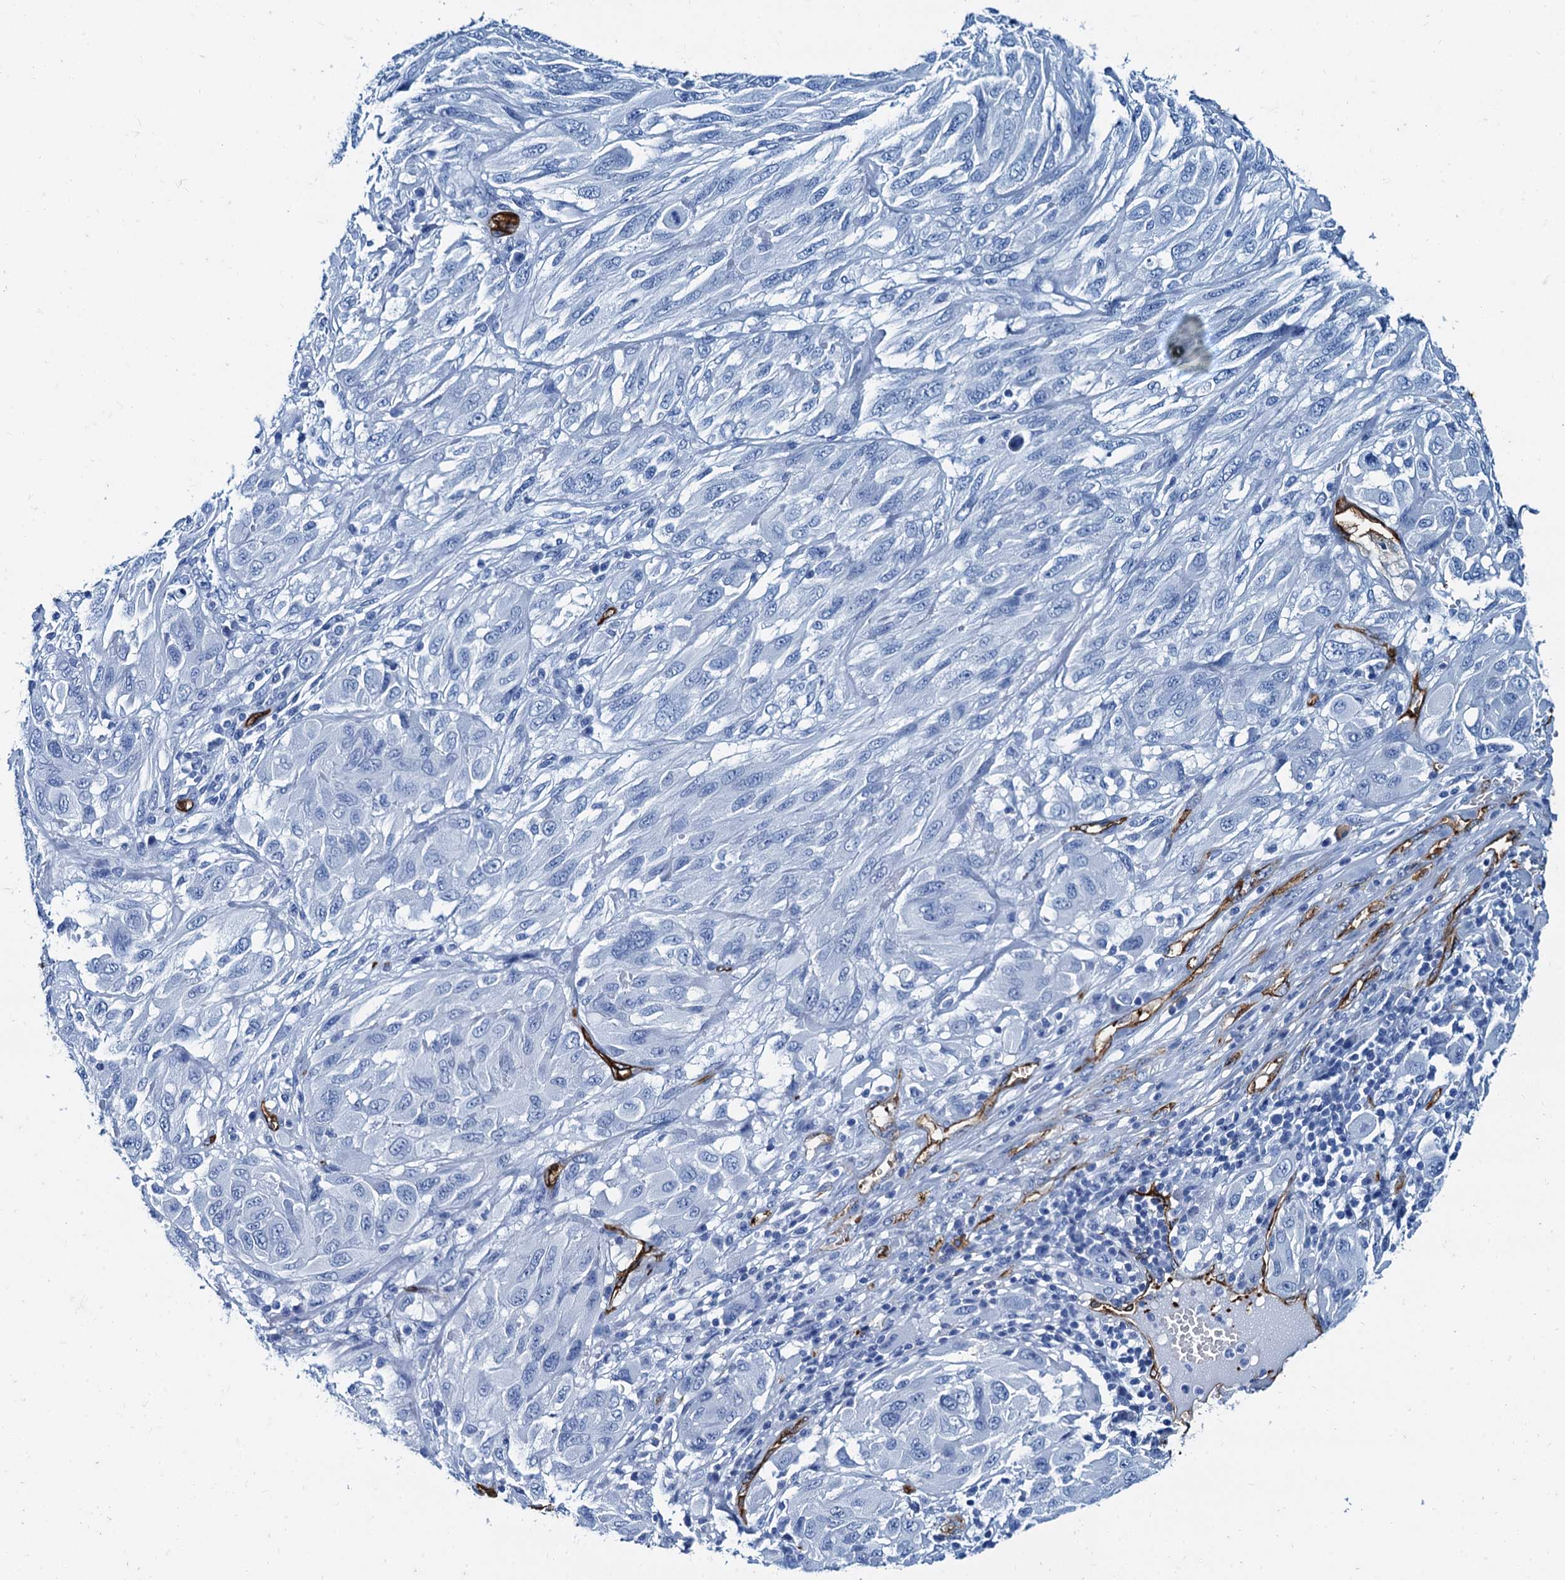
{"staining": {"intensity": "negative", "quantity": "none", "location": "none"}, "tissue": "melanoma", "cell_type": "Tumor cells", "image_type": "cancer", "snomed": [{"axis": "morphology", "description": "Malignant melanoma, NOS"}, {"axis": "topography", "description": "Skin"}], "caption": "Melanoma was stained to show a protein in brown. There is no significant expression in tumor cells. (Stains: DAB (3,3'-diaminobenzidine) IHC with hematoxylin counter stain, Microscopy: brightfield microscopy at high magnification).", "gene": "CAVIN2", "patient": {"sex": "female", "age": 91}}